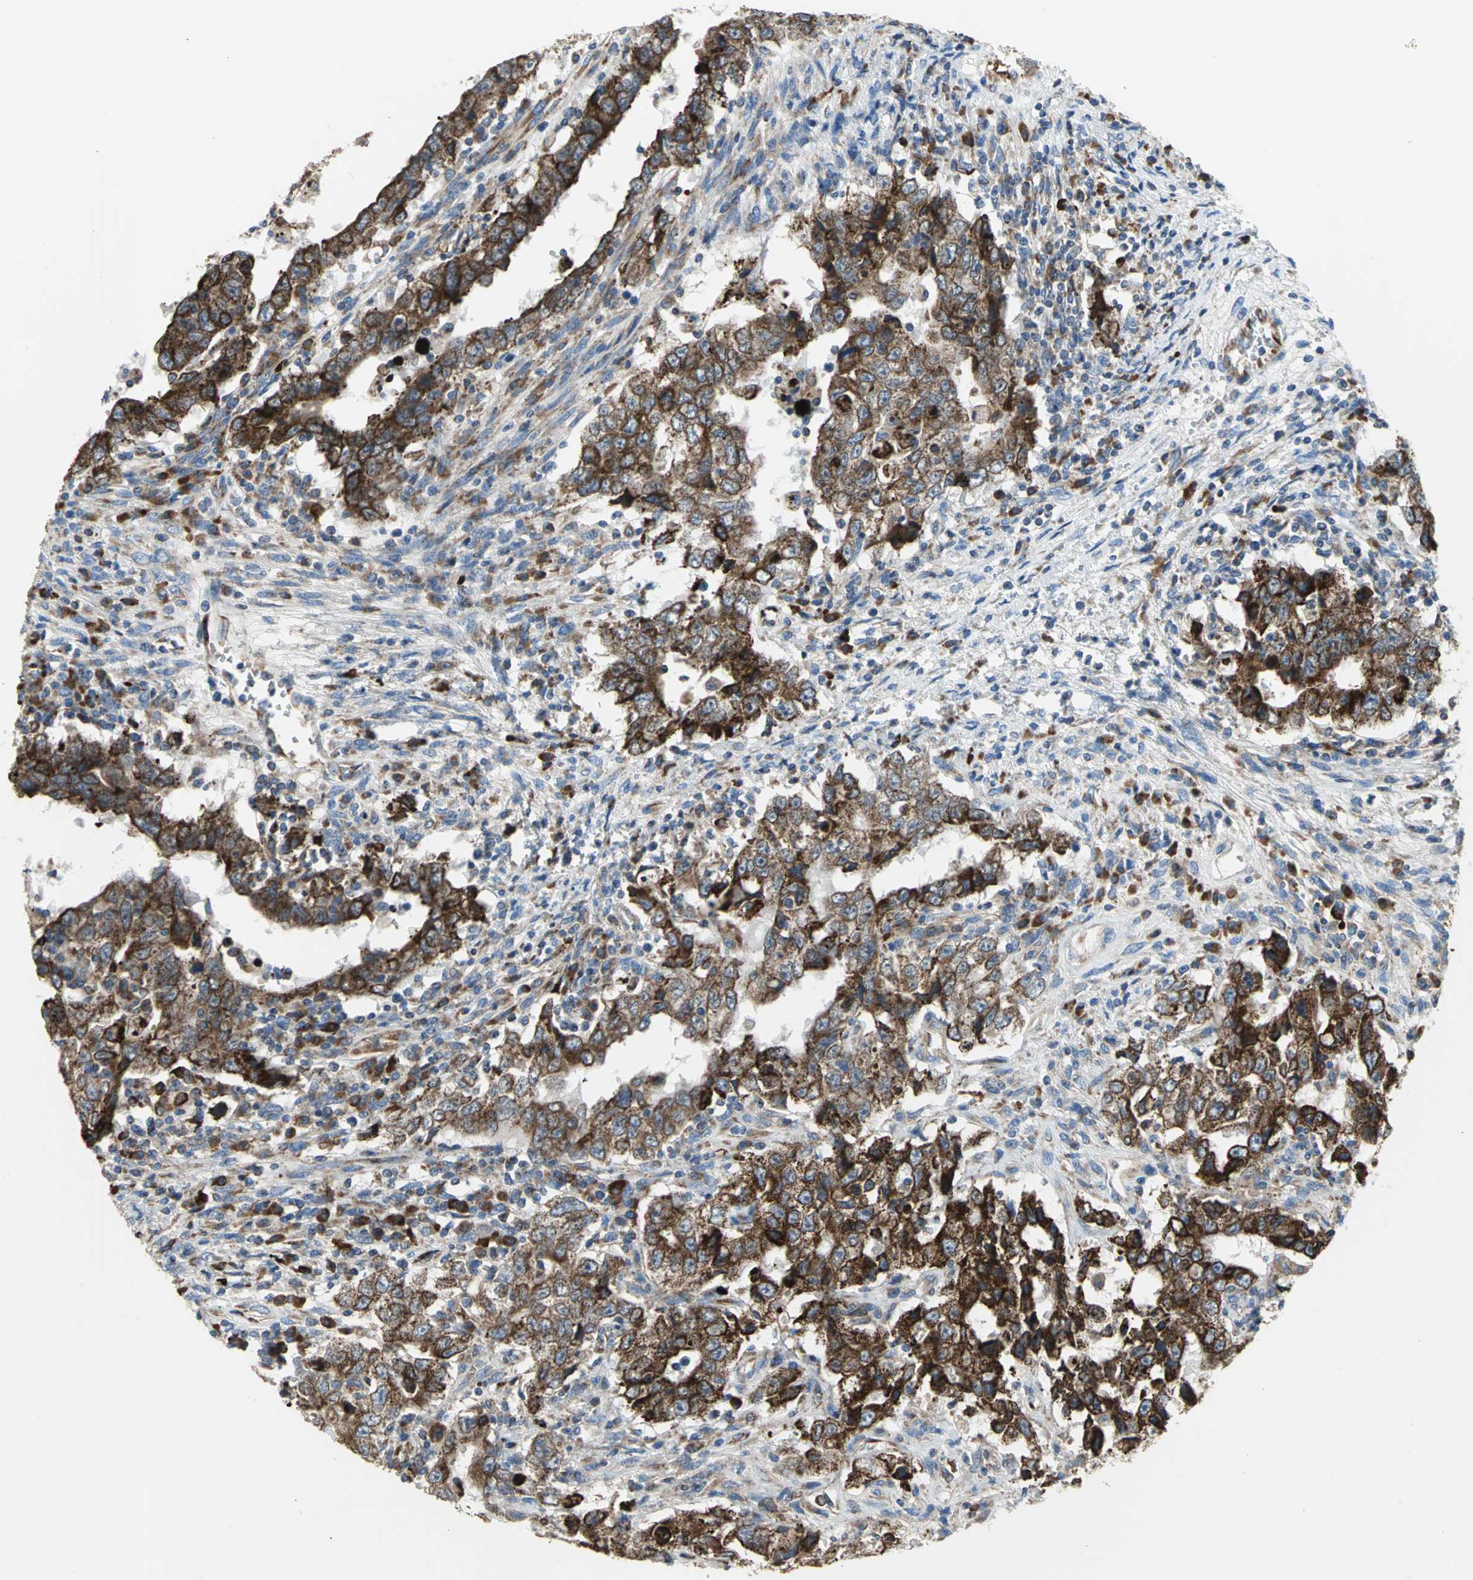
{"staining": {"intensity": "strong", "quantity": ">75%", "location": "cytoplasmic/membranous"}, "tissue": "testis cancer", "cell_type": "Tumor cells", "image_type": "cancer", "snomed": [{"axis": "morphology", "description": "Carcinoma, Embryonal, NOS"}, {"axis": "topography", "description": "Testis"}], "caption": "A histopathology image showing strong cytoplasmic/membranous staining in approximately >75% of tumor cells in testis cancer, as visualized by brown immunohistochemical staining.", "gene": "TULP4", "patient": {"sex": "male", "age": 26}}